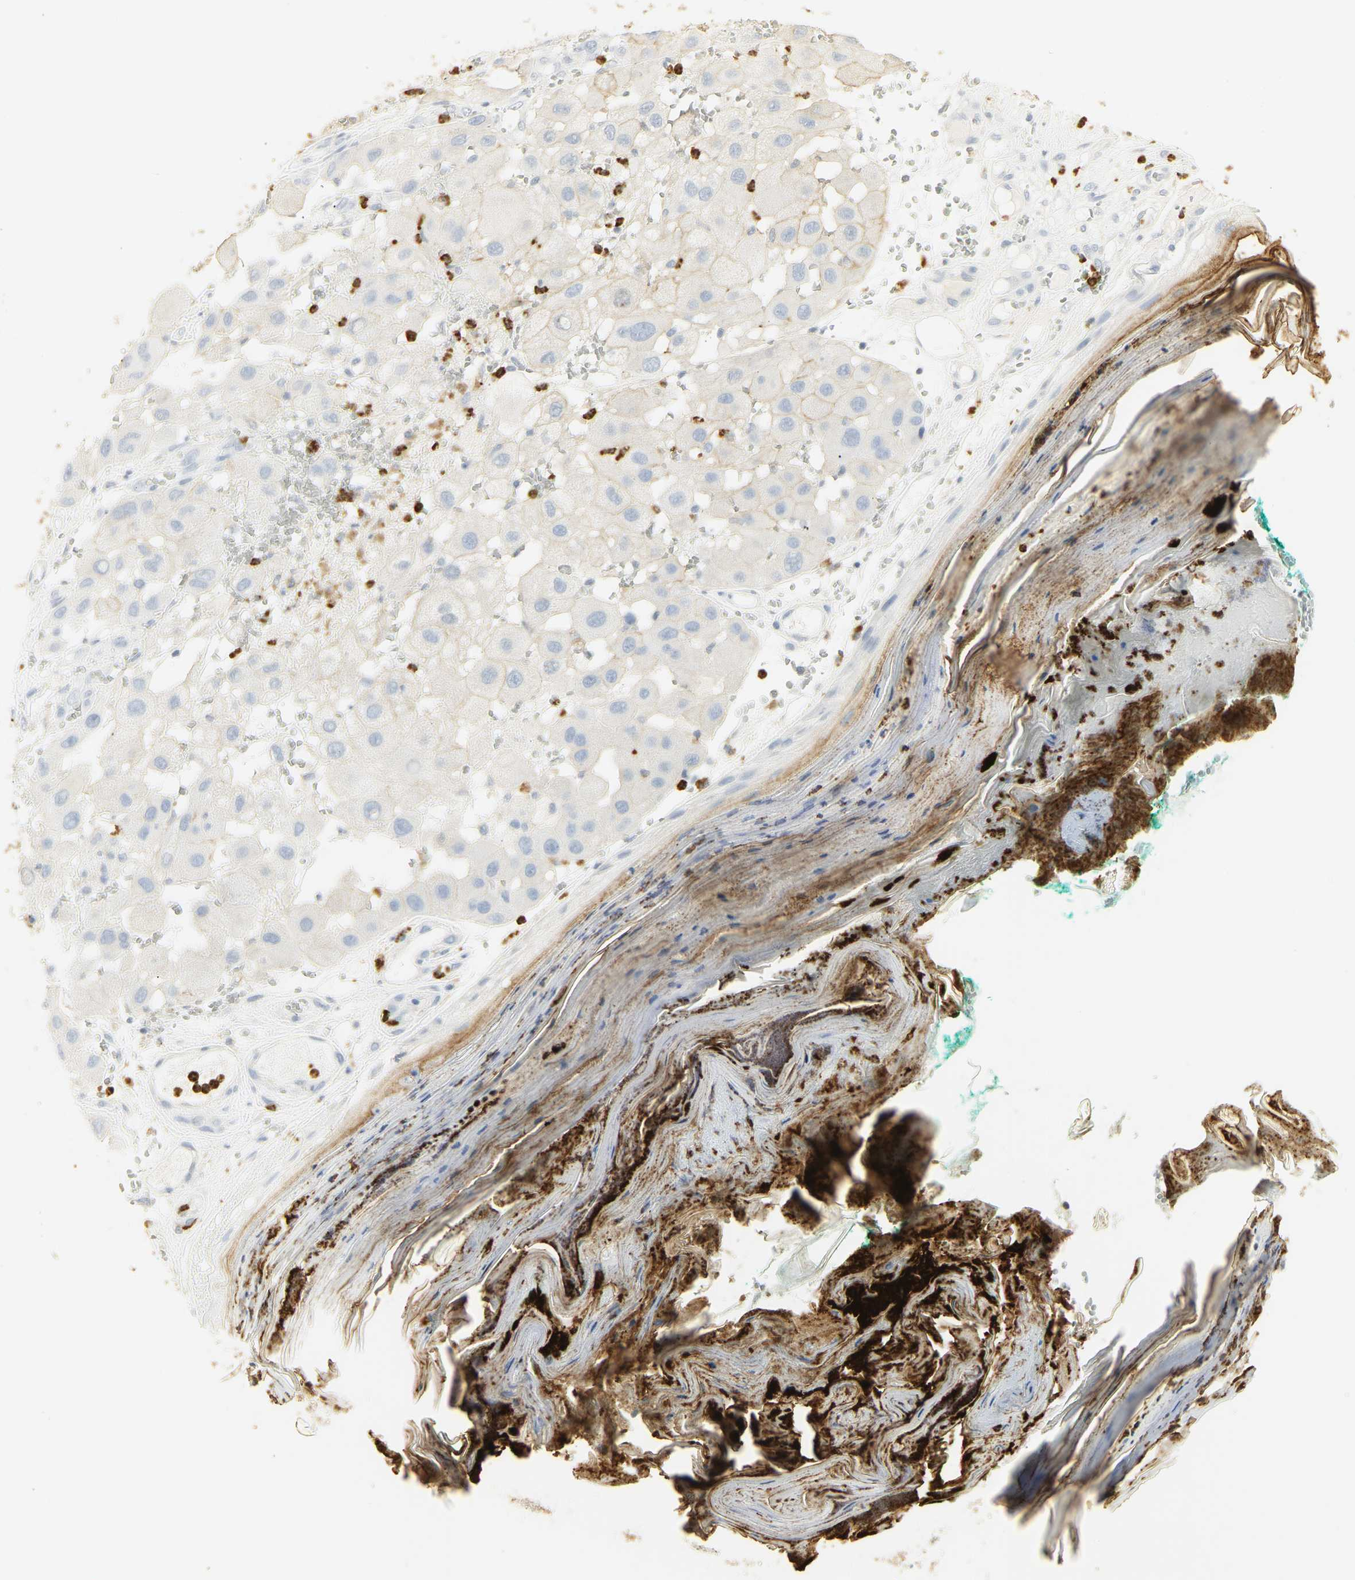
{"staining": {"intensity": "negative", "quantity": "none", "location": "none"}, "tissue": "melanoma", "cell_type": "Tumor cells", "image_type": "cancer", "snomed": [{"axis": "morphology", "description": "Malignant melanoma, NOS"}, {"axis": "topography", "description": "Skin"}], "caption": "DAB immunohistochemical staining of melanoma reveals no significant positivity in tumor cells.", "gene": "CEACAM5", "patient": {"sex": "female", "age": 81}}